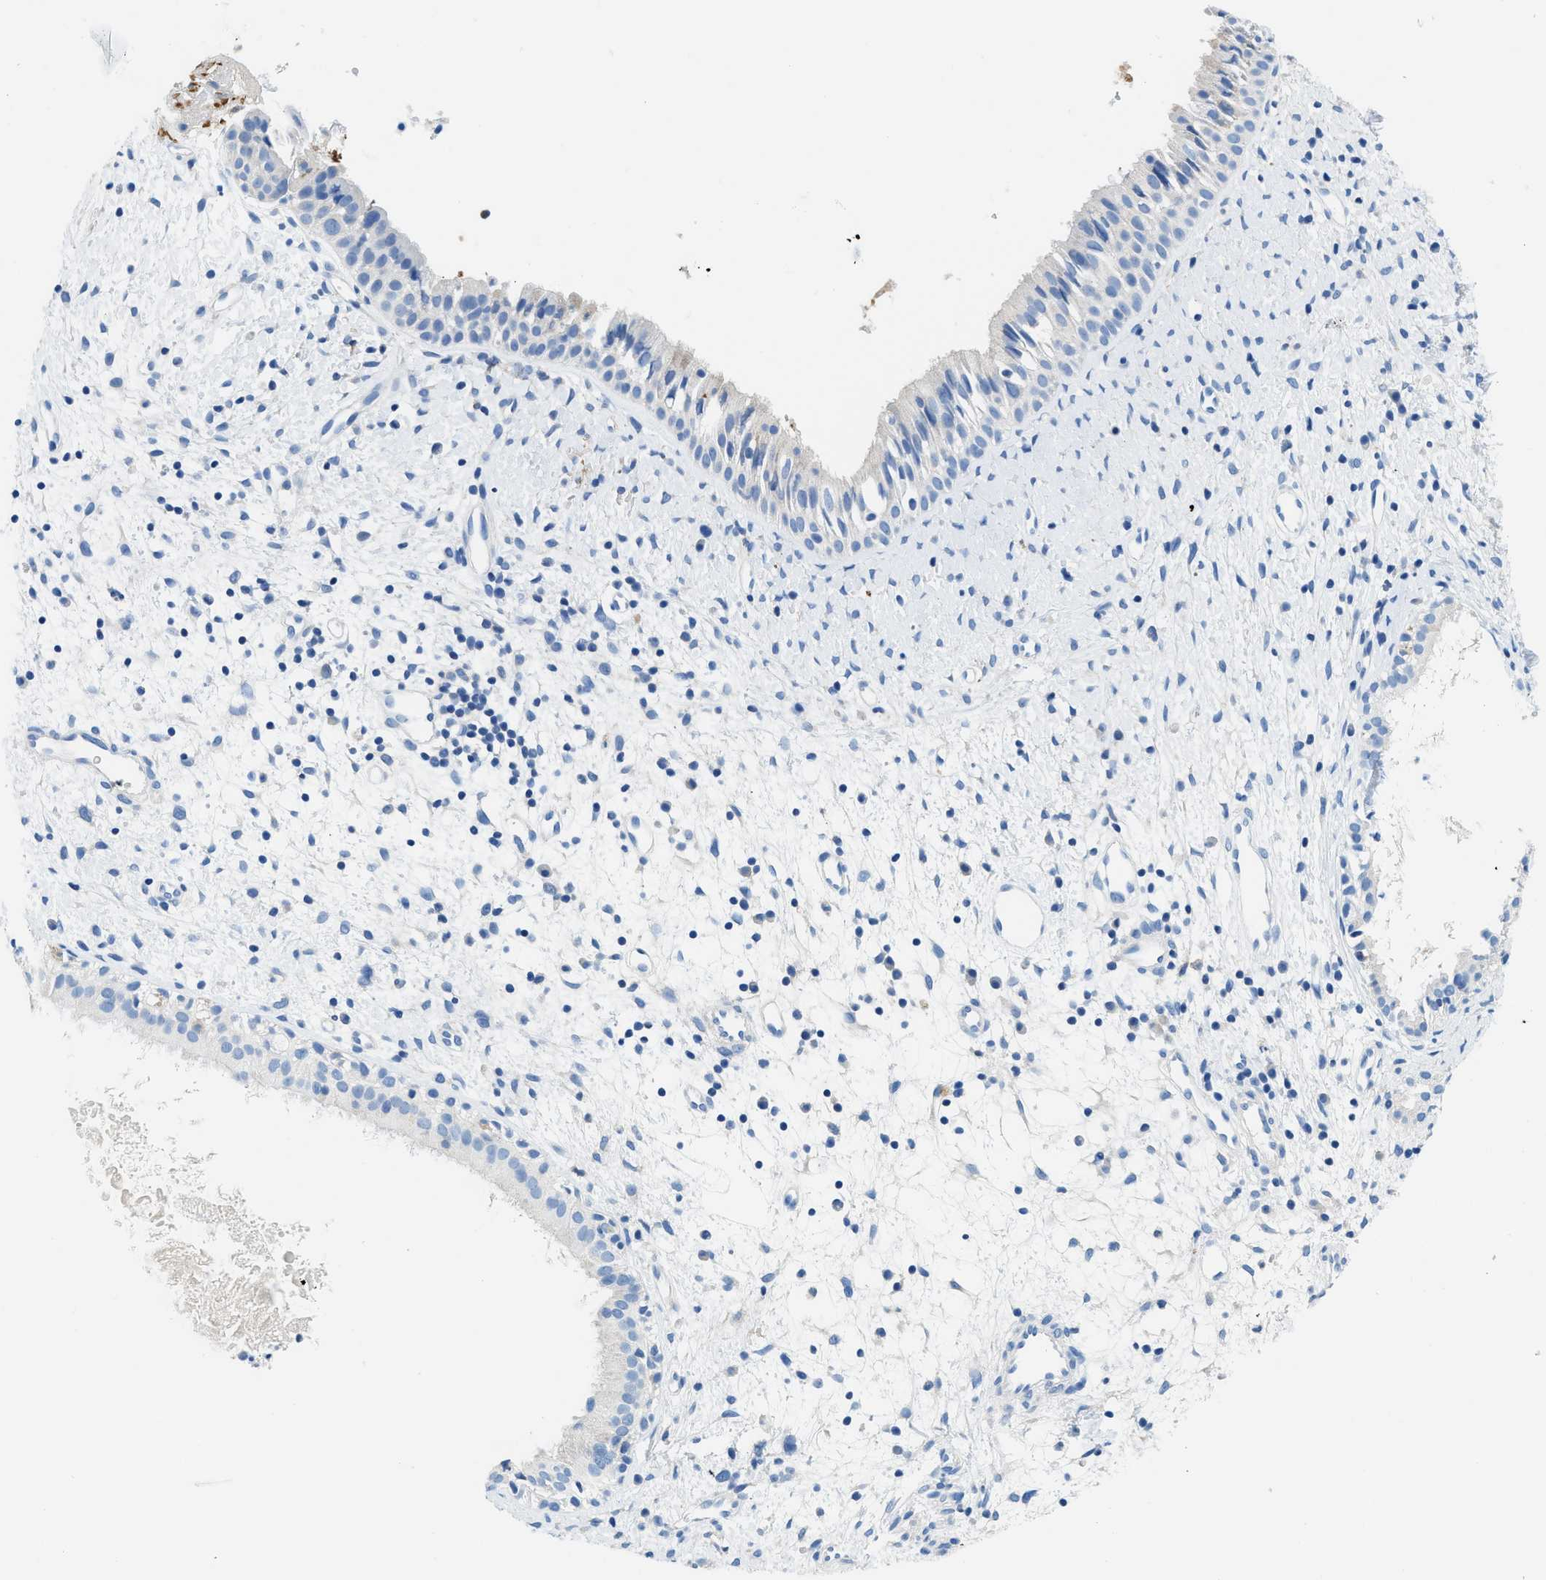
{"staining": {"intensity": "negative", "quantity": "none", "location": "none"}, "tissue": "nasopharynx", "cell_type": "Respiratory epithelial cells", "image_type": "normal", "snomed": [{"axis": "morphology", "description": "Normal tissue, NOS"}, {"axis": "topography", "description": "Nasopharynx"}], "caption": "Immunohistochemistry (IHC) image of unremarkable nasopharynx stained for a protein (brown), which displays no positivity in respiratory epithelial cells.", "gene": "NEB", "patient": {"sex": "male", "age": 22}}